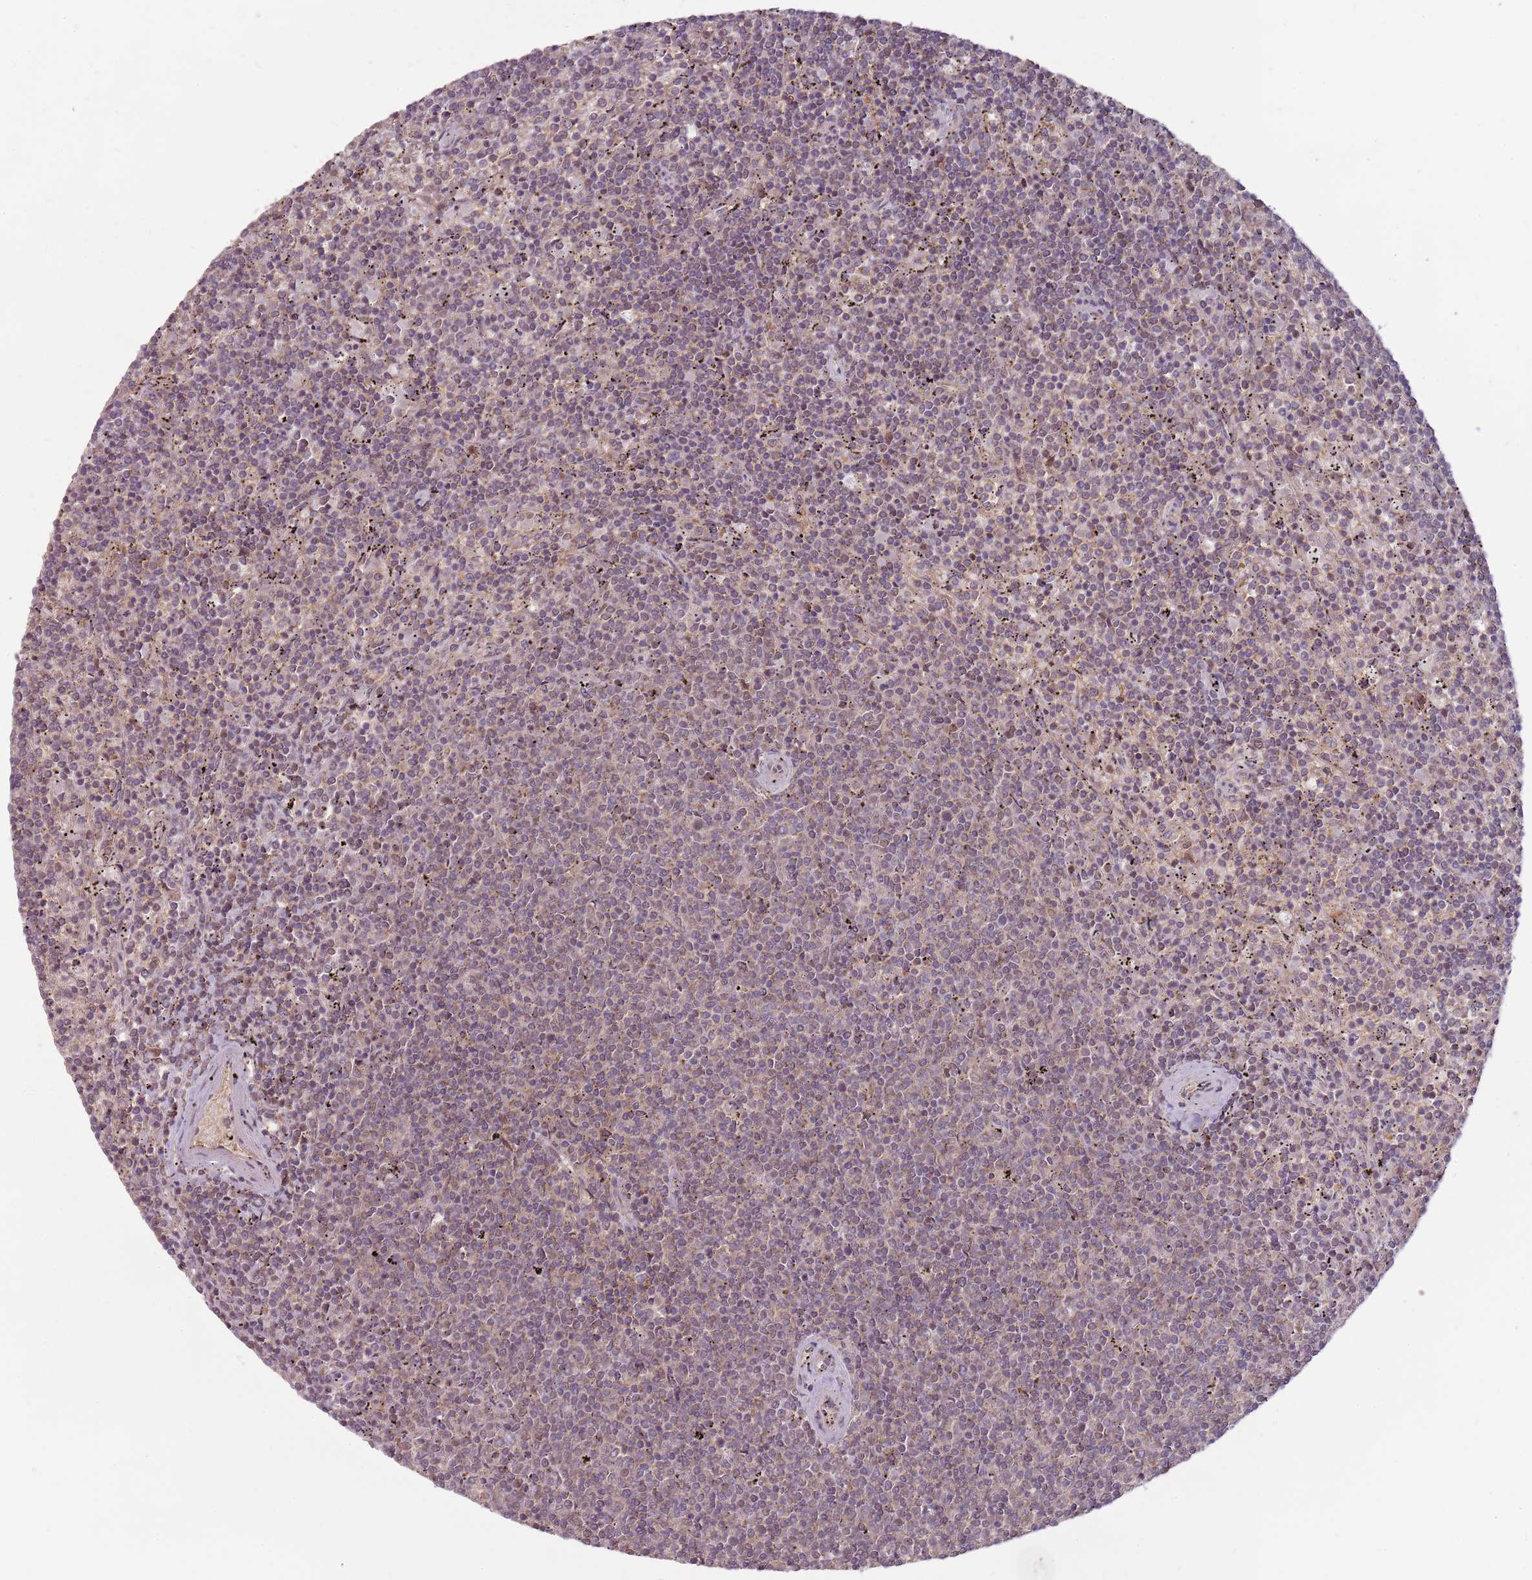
{"staining": {"intensity": "weak", "quantity": "<25%", "location": "nuclear"}, "tissue": "lymphoma", "cell_type": "Tumor cells", "image_type": "cancer", "snomed": [{"axis": "morphology", "description": "Malignant lymphoma, non-Hodgkin's type, Low grade"}, {"axis": "topography", "description": "Spleen"}], "caption": "The image displays no significant expression in tumor cells of lymphoma.", "gene": "RNF181", "patient": {"sex": "female", "age": 50}}